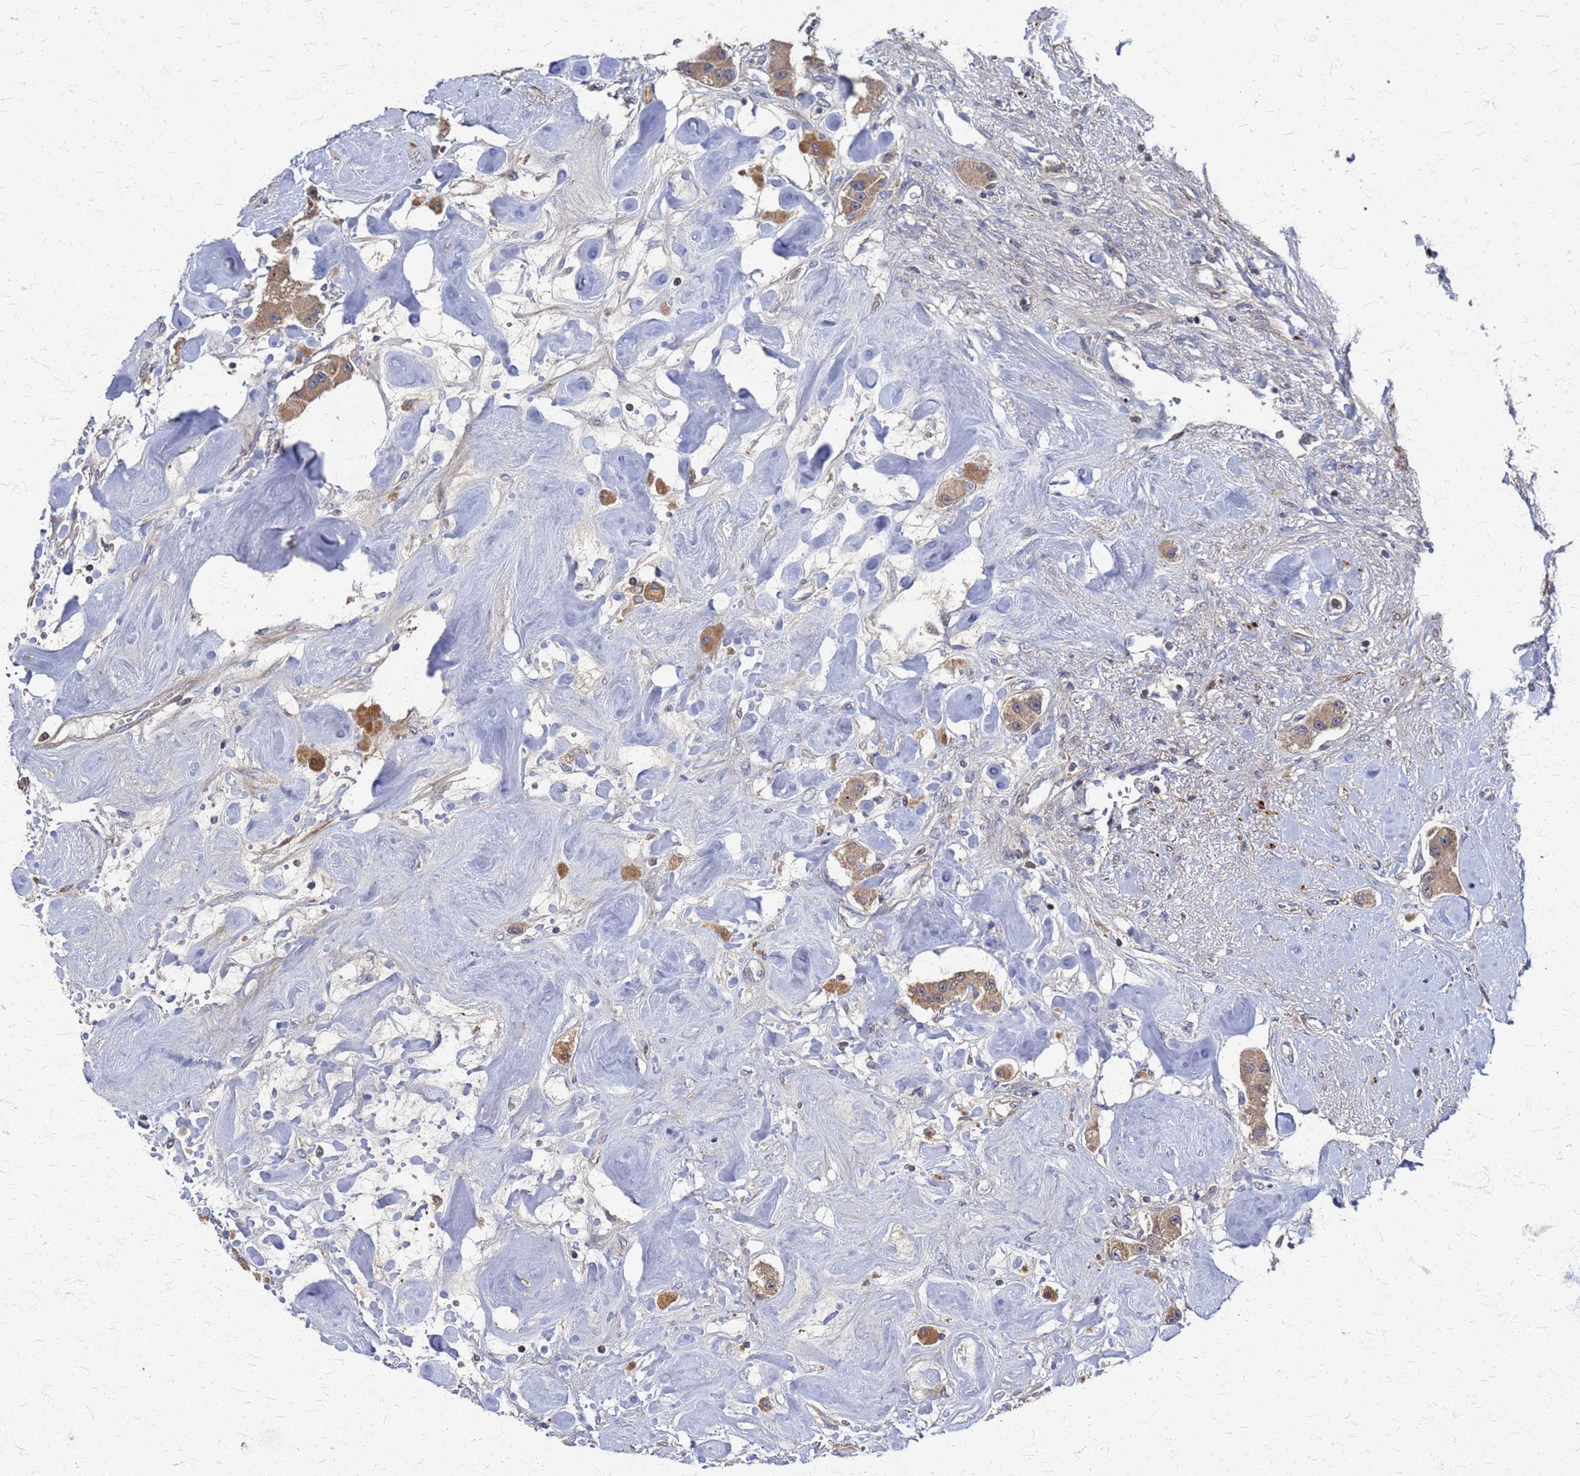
{"staining": {"intensity": "moderate", "quantity": ">75%", "location": "cytoplasmic/membranous"}, "tissue": "carcinoid", "cell_type": "Tumor cells", "image_type": "cancer", "snomed": [{"axis": "morphology", "description": "Carcinoid, malignant, NOS"}, {"axis": "topography", "description": "Pancreas"}], "caption": "The histopathology image exhibits staining of malignant carcinoid, revealing moderate cytoplasmic/membranous protein expression (brown color) within tumor cells.", "gene": "ATPAF1", "patient": {"sex": "male", "age": 41}}